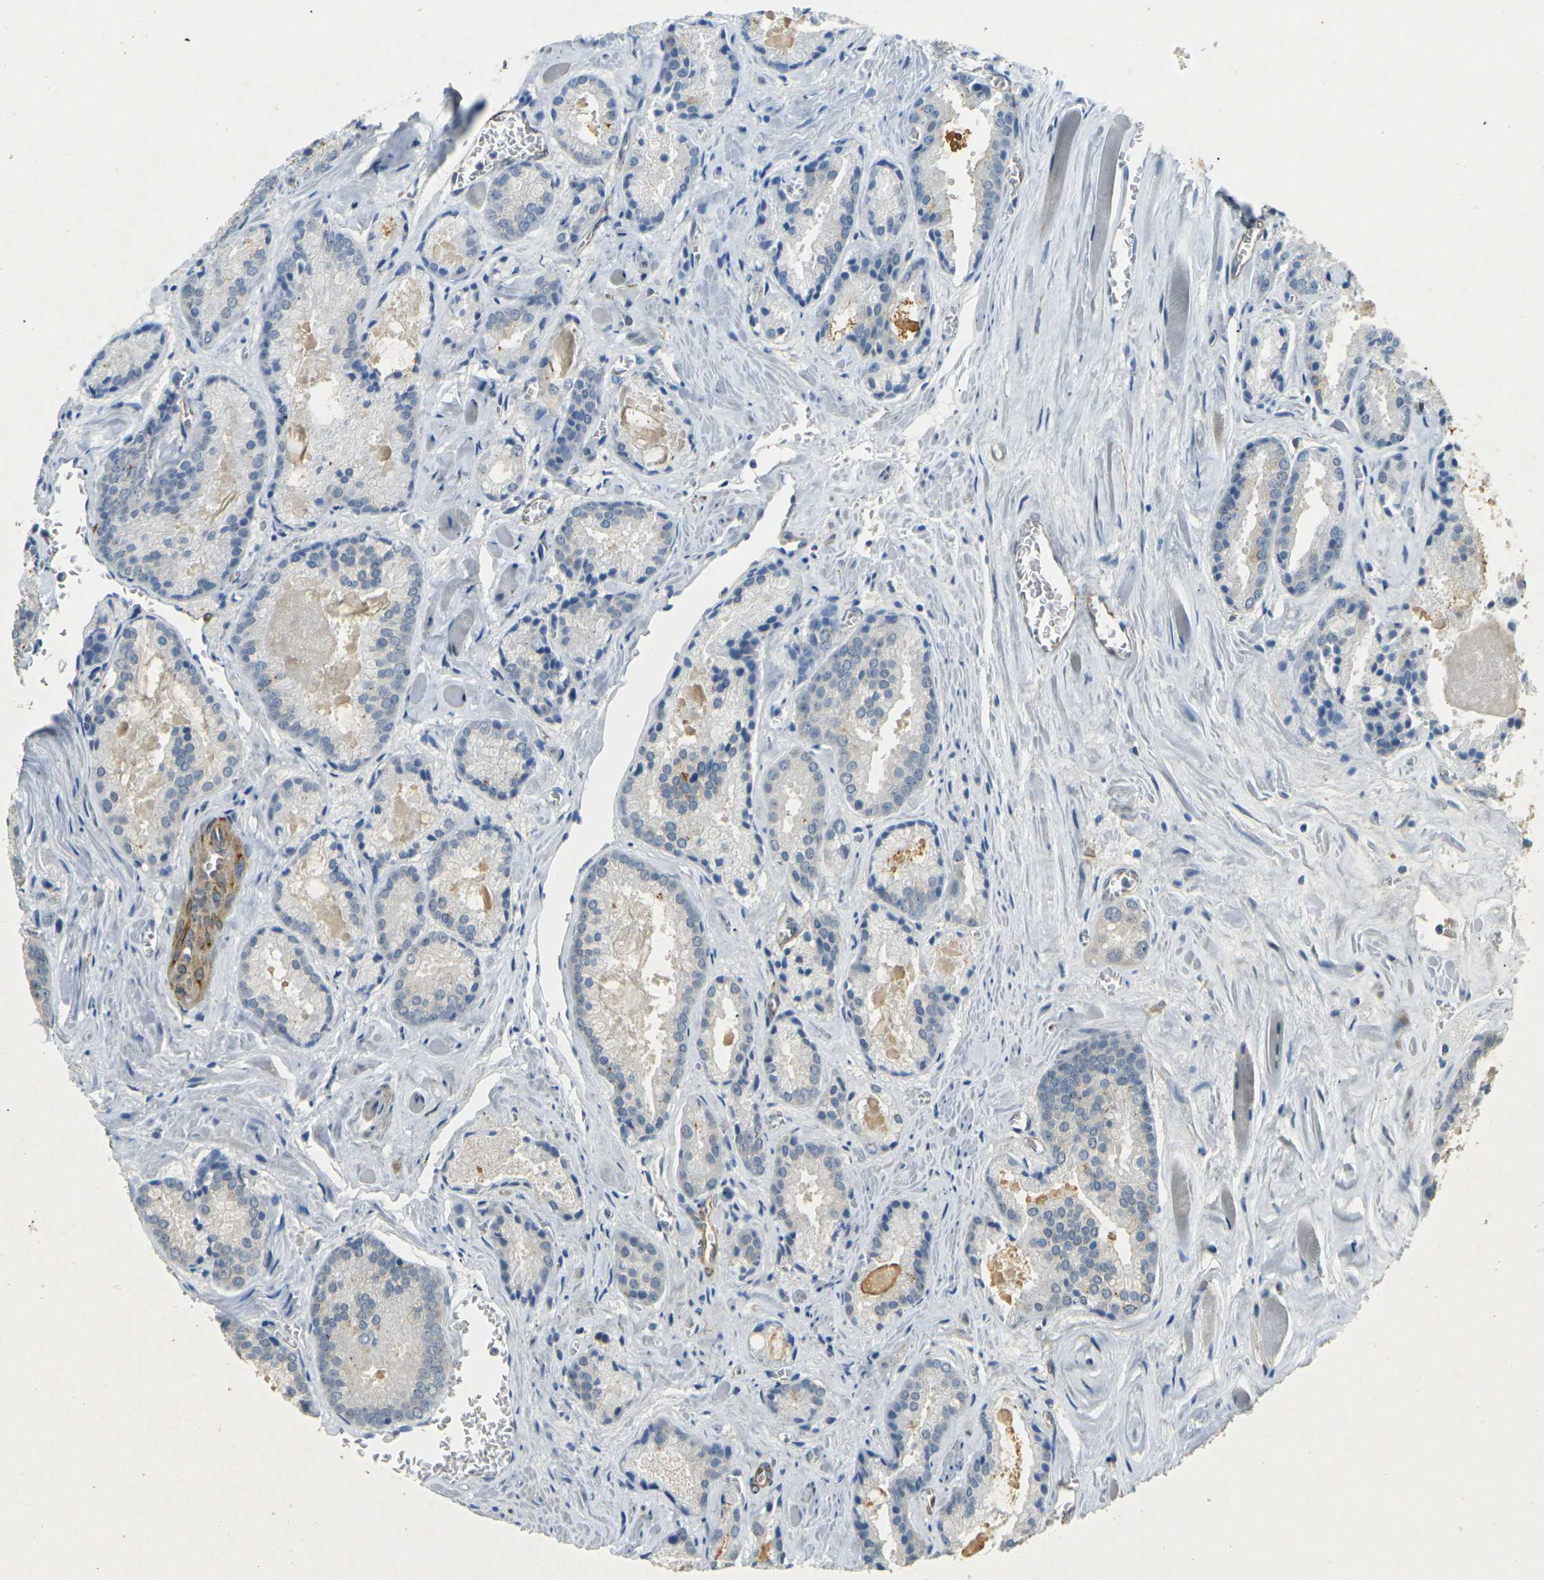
{"staining": {"intensity": "negative", "quantity": "none", "location": "none"}, "tissue": "prostate cancer", "cell_type": "Tumor cells", "image_type": "cancer", "snomed": [{"axis": "morphology", "description": "Adenocarcinoma, Low grade"}, {"axis": "topography", "description": "Prostate"}], "caption": "Low-grade adenocarcinoma (prostate) stained for a protein using immunohistochemistry reveals no staining tumor cells.", "gene": "SORT1", "patient": {"sex": "male", "age": 64}}